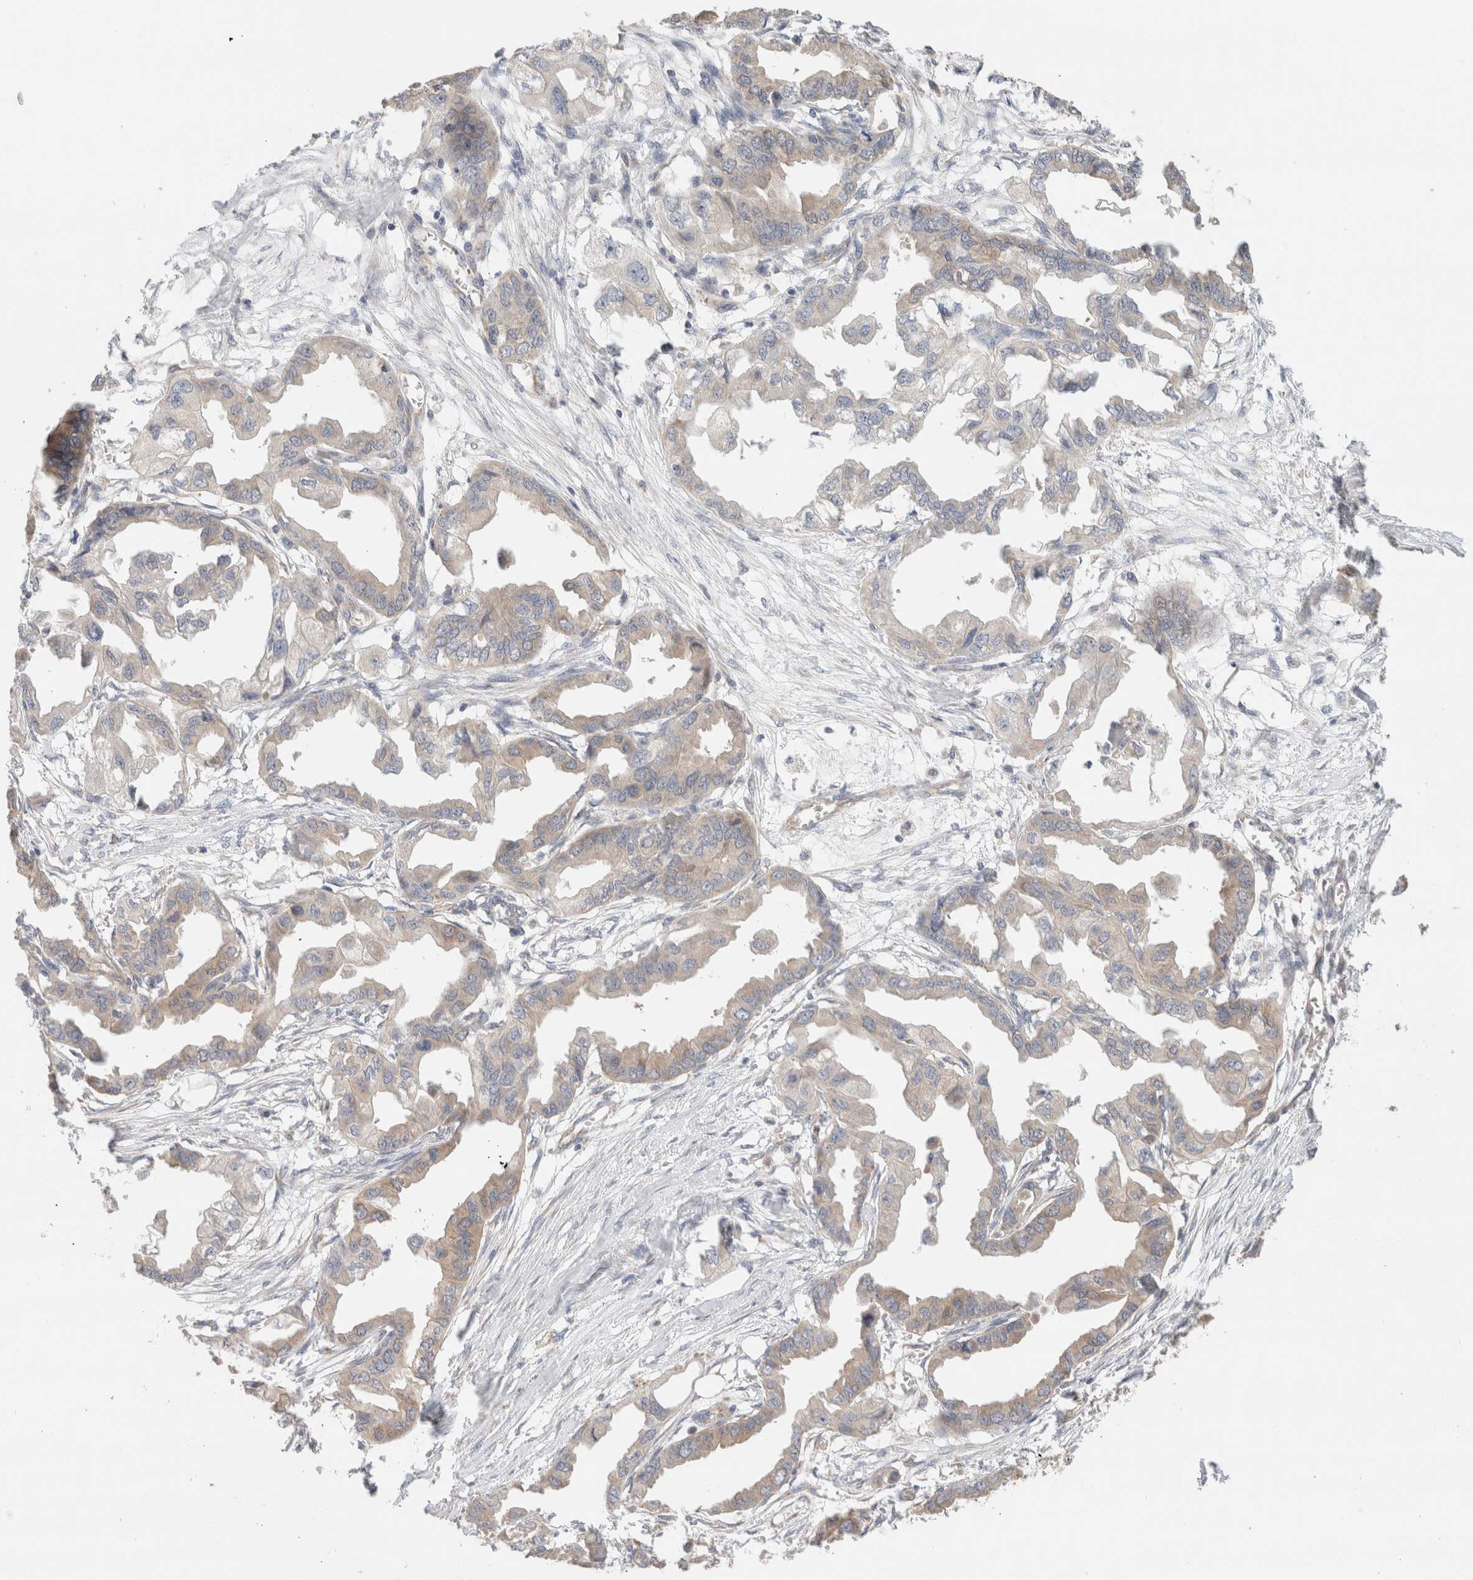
{"staining": {"intensity": "weak", "quantity": "<25%", "location": "cytoplasmic/membranous"}, "tissue": "endometrial cancer", "cell_type": "Tumor cells", "image_type": "cancer", "snomed": [{"axis": "morphology", "description": "Adenocarcinoma, NOS"}, {"axis": "morphology", "description": "Adenocarcinoma, metastatic, NOS"}, {"axis": "topography", "description": "Adipose tissue"}, {"axis": "topography", "description": "Endometrium"}], "caption": "This is an IHC histopathology image of endometrial metastatic adenocarcinoma. There is no positivity in tumor cells.", "gene": "CA13", "patient": {"sex": "female", "age": 67}}